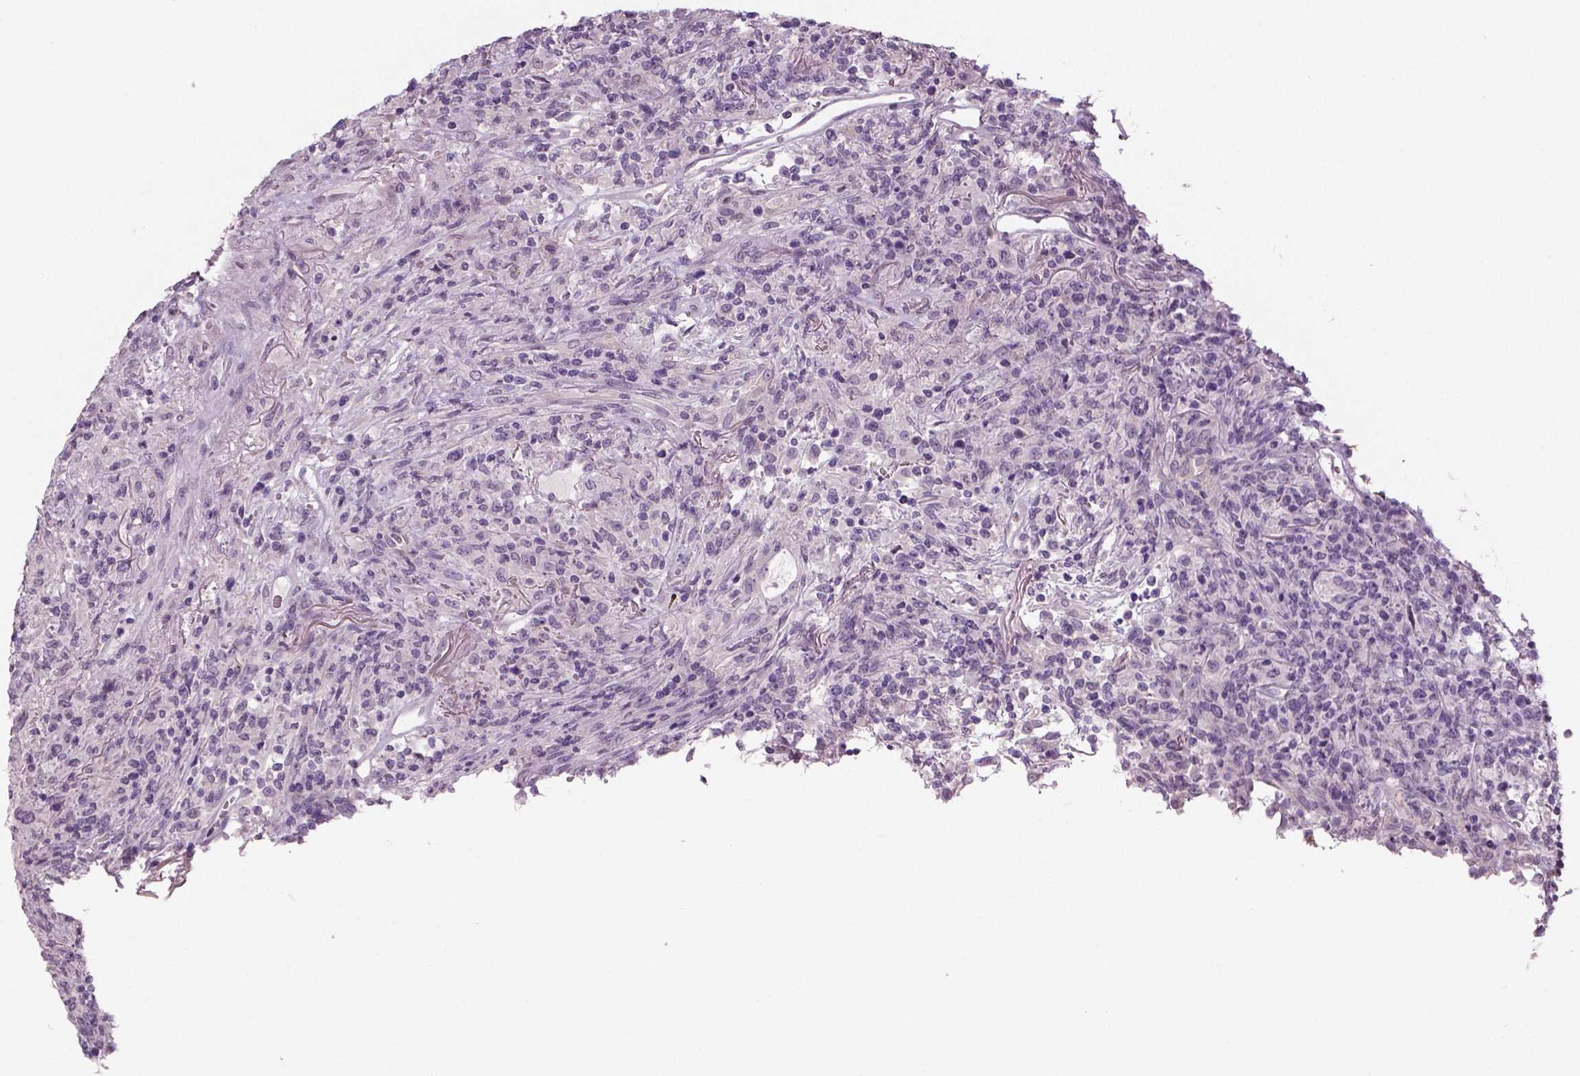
{"staining": {"intensity": "negative", "quantity": "none", "location": "none"}, "tissue": "lymphoma", "cell_type": "Tumor cells", "image_type": "cancer", "snomed": [{"axis": "morphology", "description": "Malignant lymphoma, non-Hodgkin's type, High grade"}, {"axis": "topography", "description": "Lung"}], "caption": "High magnification brightfield microscopy of malignant lymphoma, non-Hodgkin's type (high-grade) stained with DAB (3,3'-diaminobenzidine) (brown) and counterstained with hematoxylin (blue): tumor cells show no significant staining.", "gene": "NECAB1", "patient": {"sex": "male", "age": 79}}